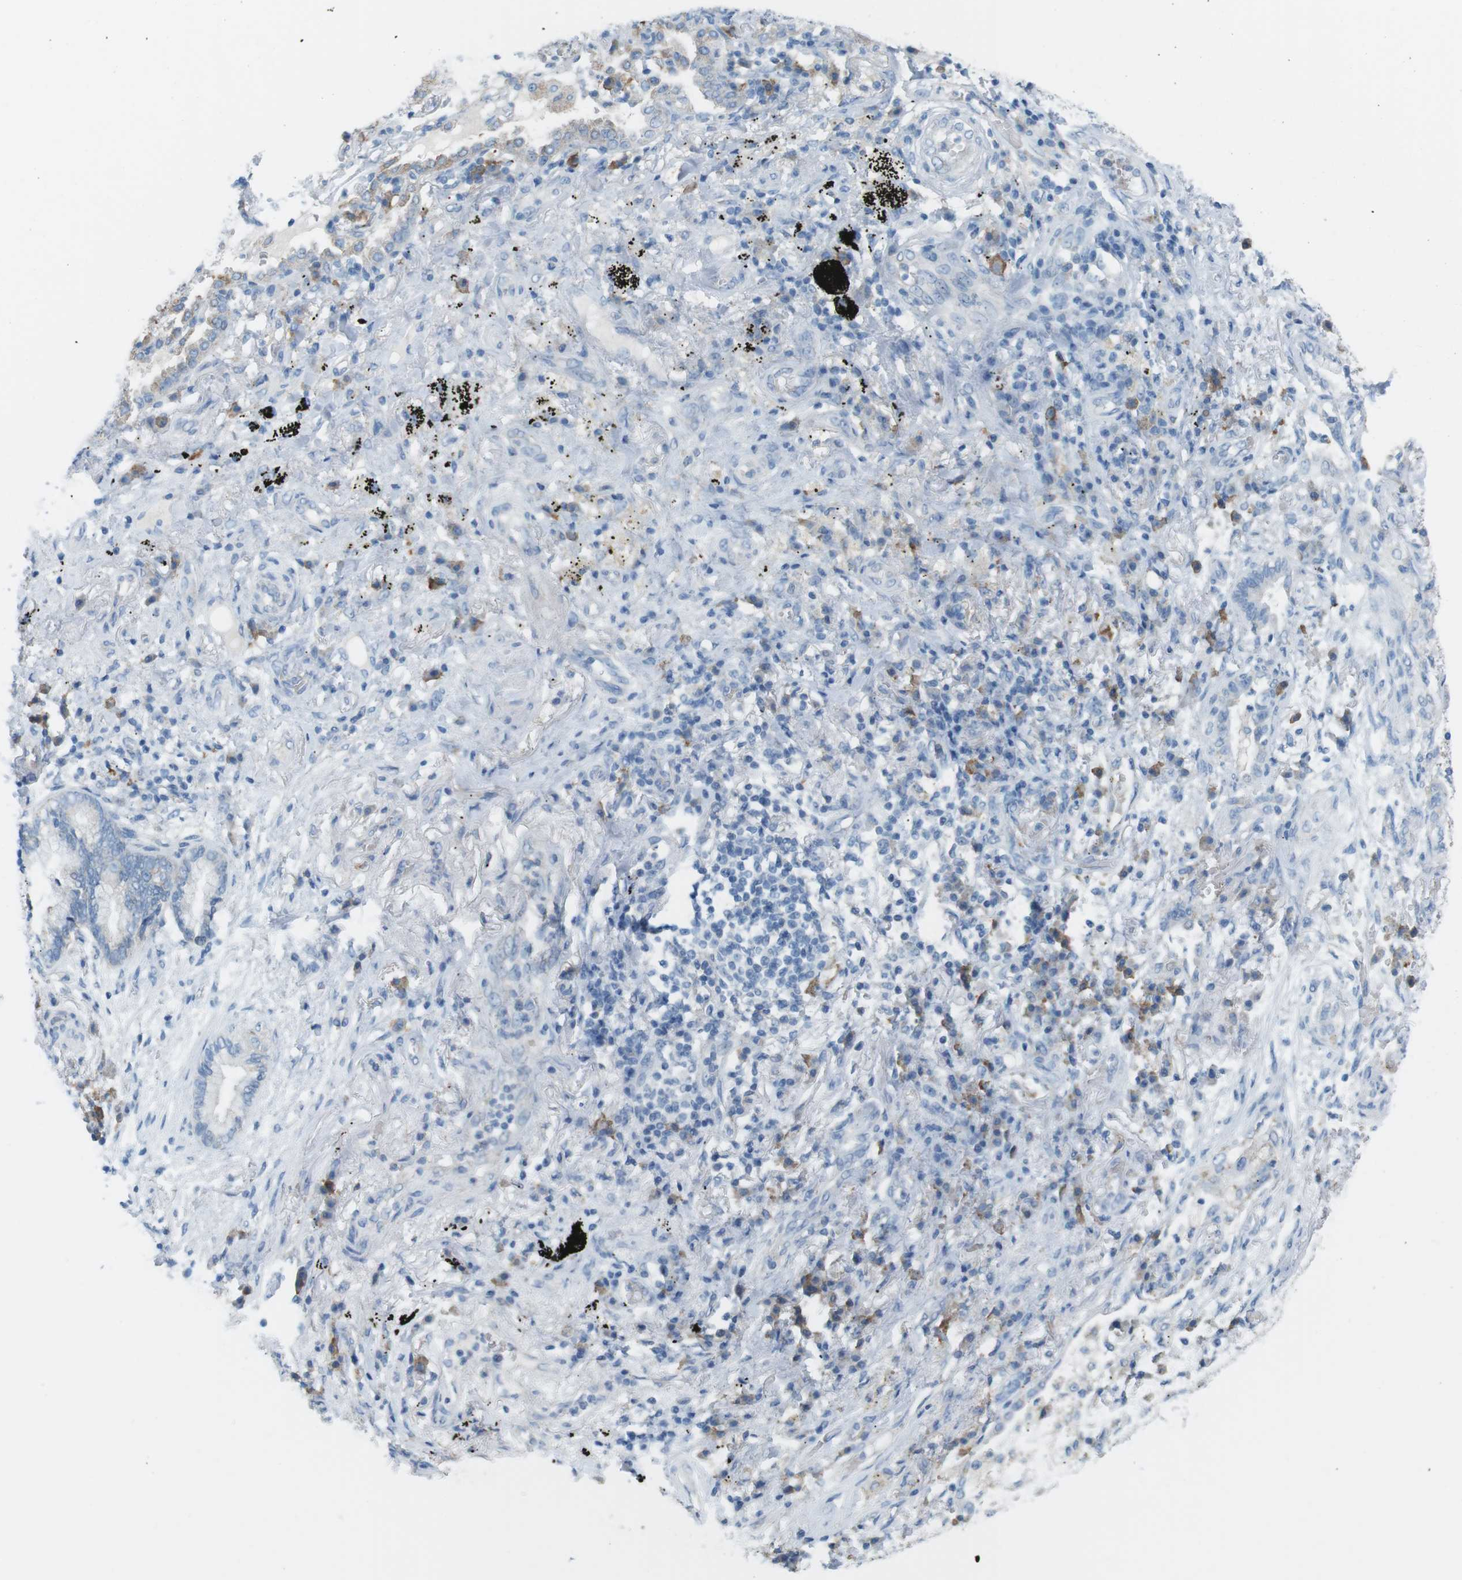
{"staining": {"intensity": "negative", "quantity": "none", "location": "none"}, "tissue": "lung cancer", "cell_type": "Tumor cells", "image_type": "cancer", "snomed": [{"axis": "morphology", "description": "Normal tissue, NOS"}, {"axis": "morphology", "description": "Adenocarcinoma, NOS"}, {"axis": "topography", "description": "Bronchus"}, {"axis": "topography", "description": "Lung"}], "caption": "Tumor cells show no significant positivity in lung cancer (adenocarcinoma).", "gene": "VAMP1", "patient": {"sex": "female", "age": 70}}